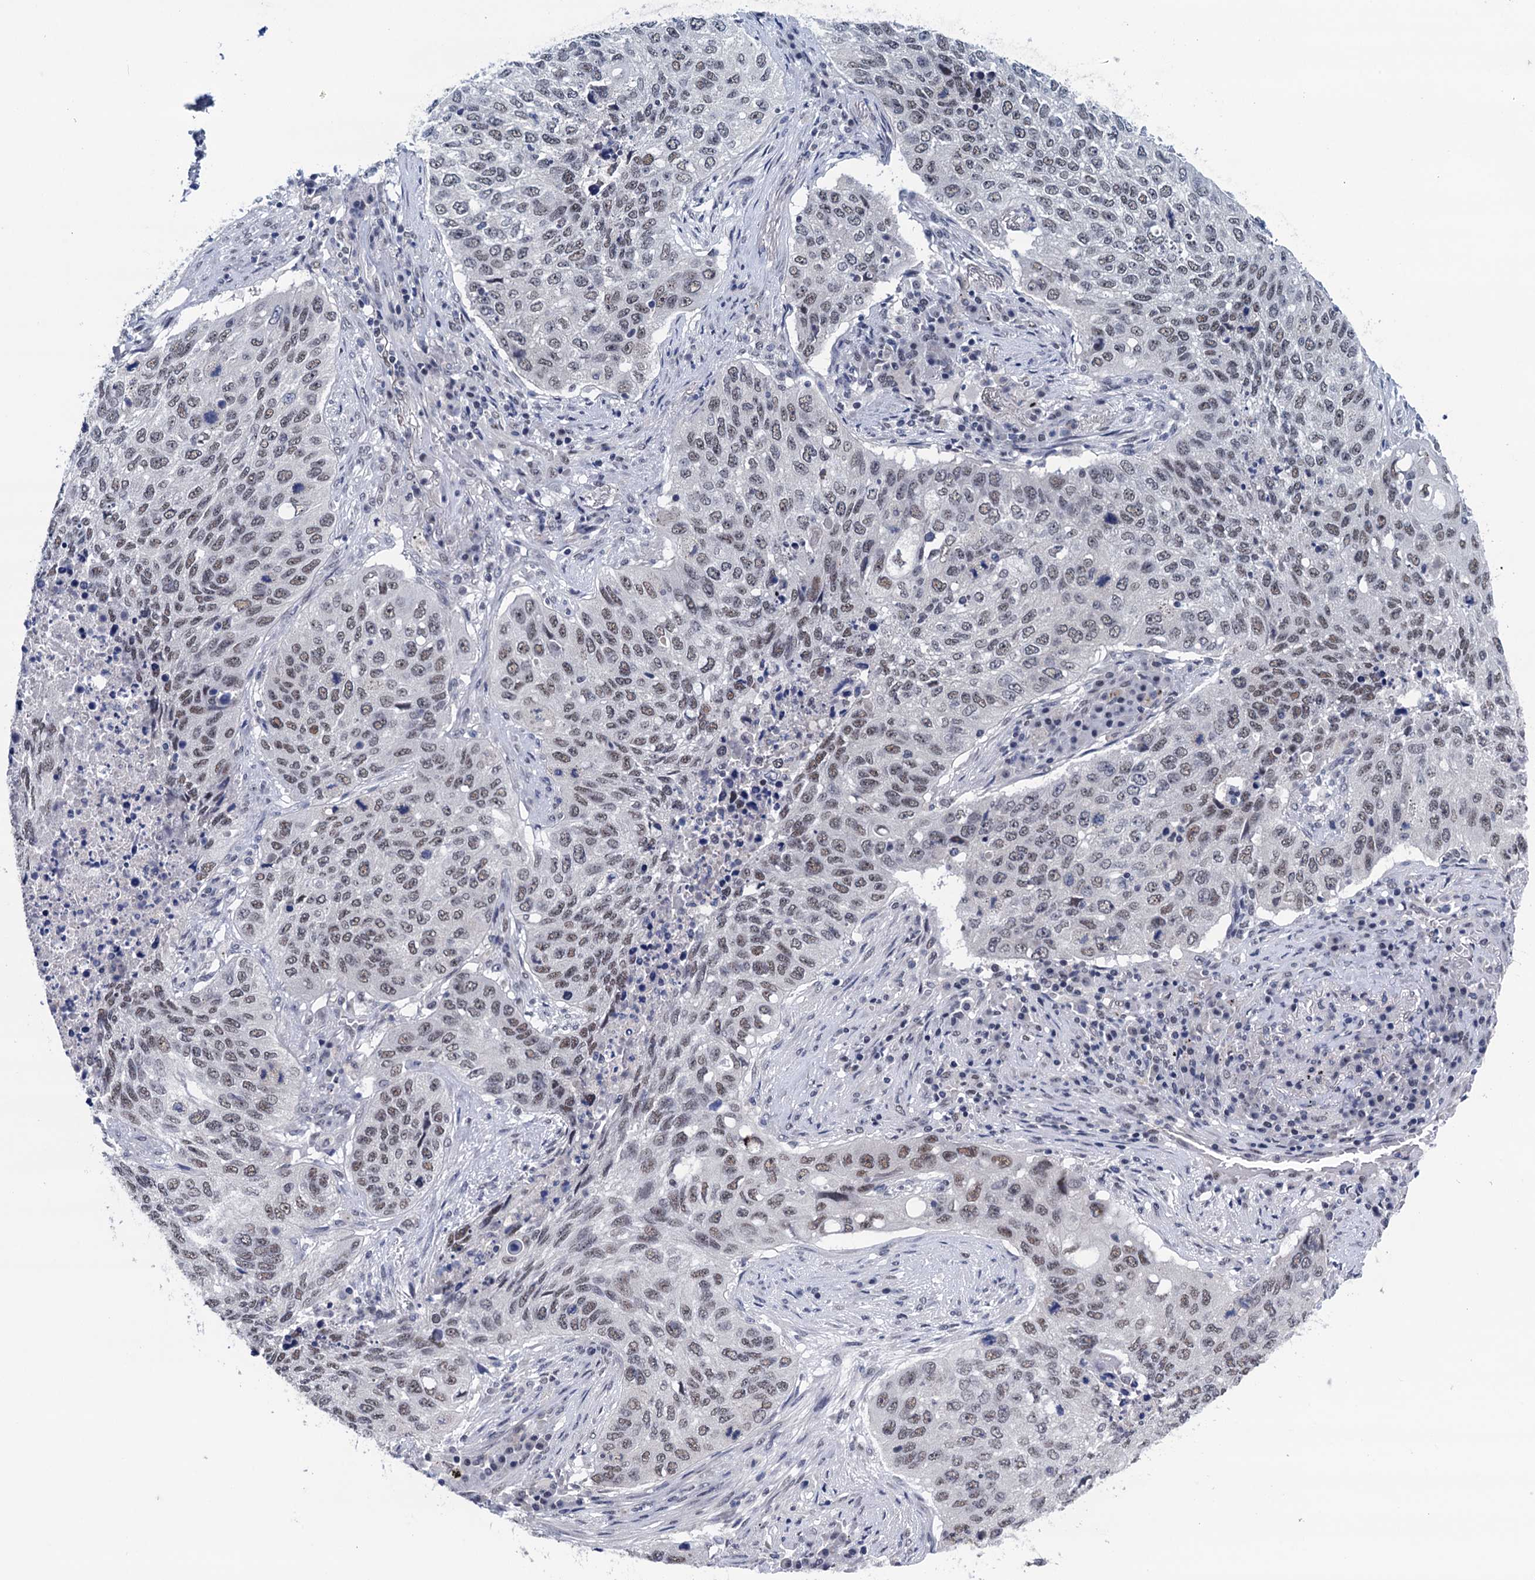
{"staining": {"intensity": "weak", "quantity": "25%-75%", "location": "nuclear"}, "tissue": "lung cancer", "cell_type": "Tumor cells", "image_type": "cancer", "snomed": [{"axis": "morphology", "description": "Squamous cell carcinoma, NOS"}, {"axis": "topography", "description": "Lung"}], "caption": "Immunohistochemistry (IHC) (DAB) staining of squamous cell carcinoma (lung) shows weak nuclear protein expression in about 25%-75% of tumor cells.", "gene": "FNBP4", "patient": {"sex": "female", "age": 63}}